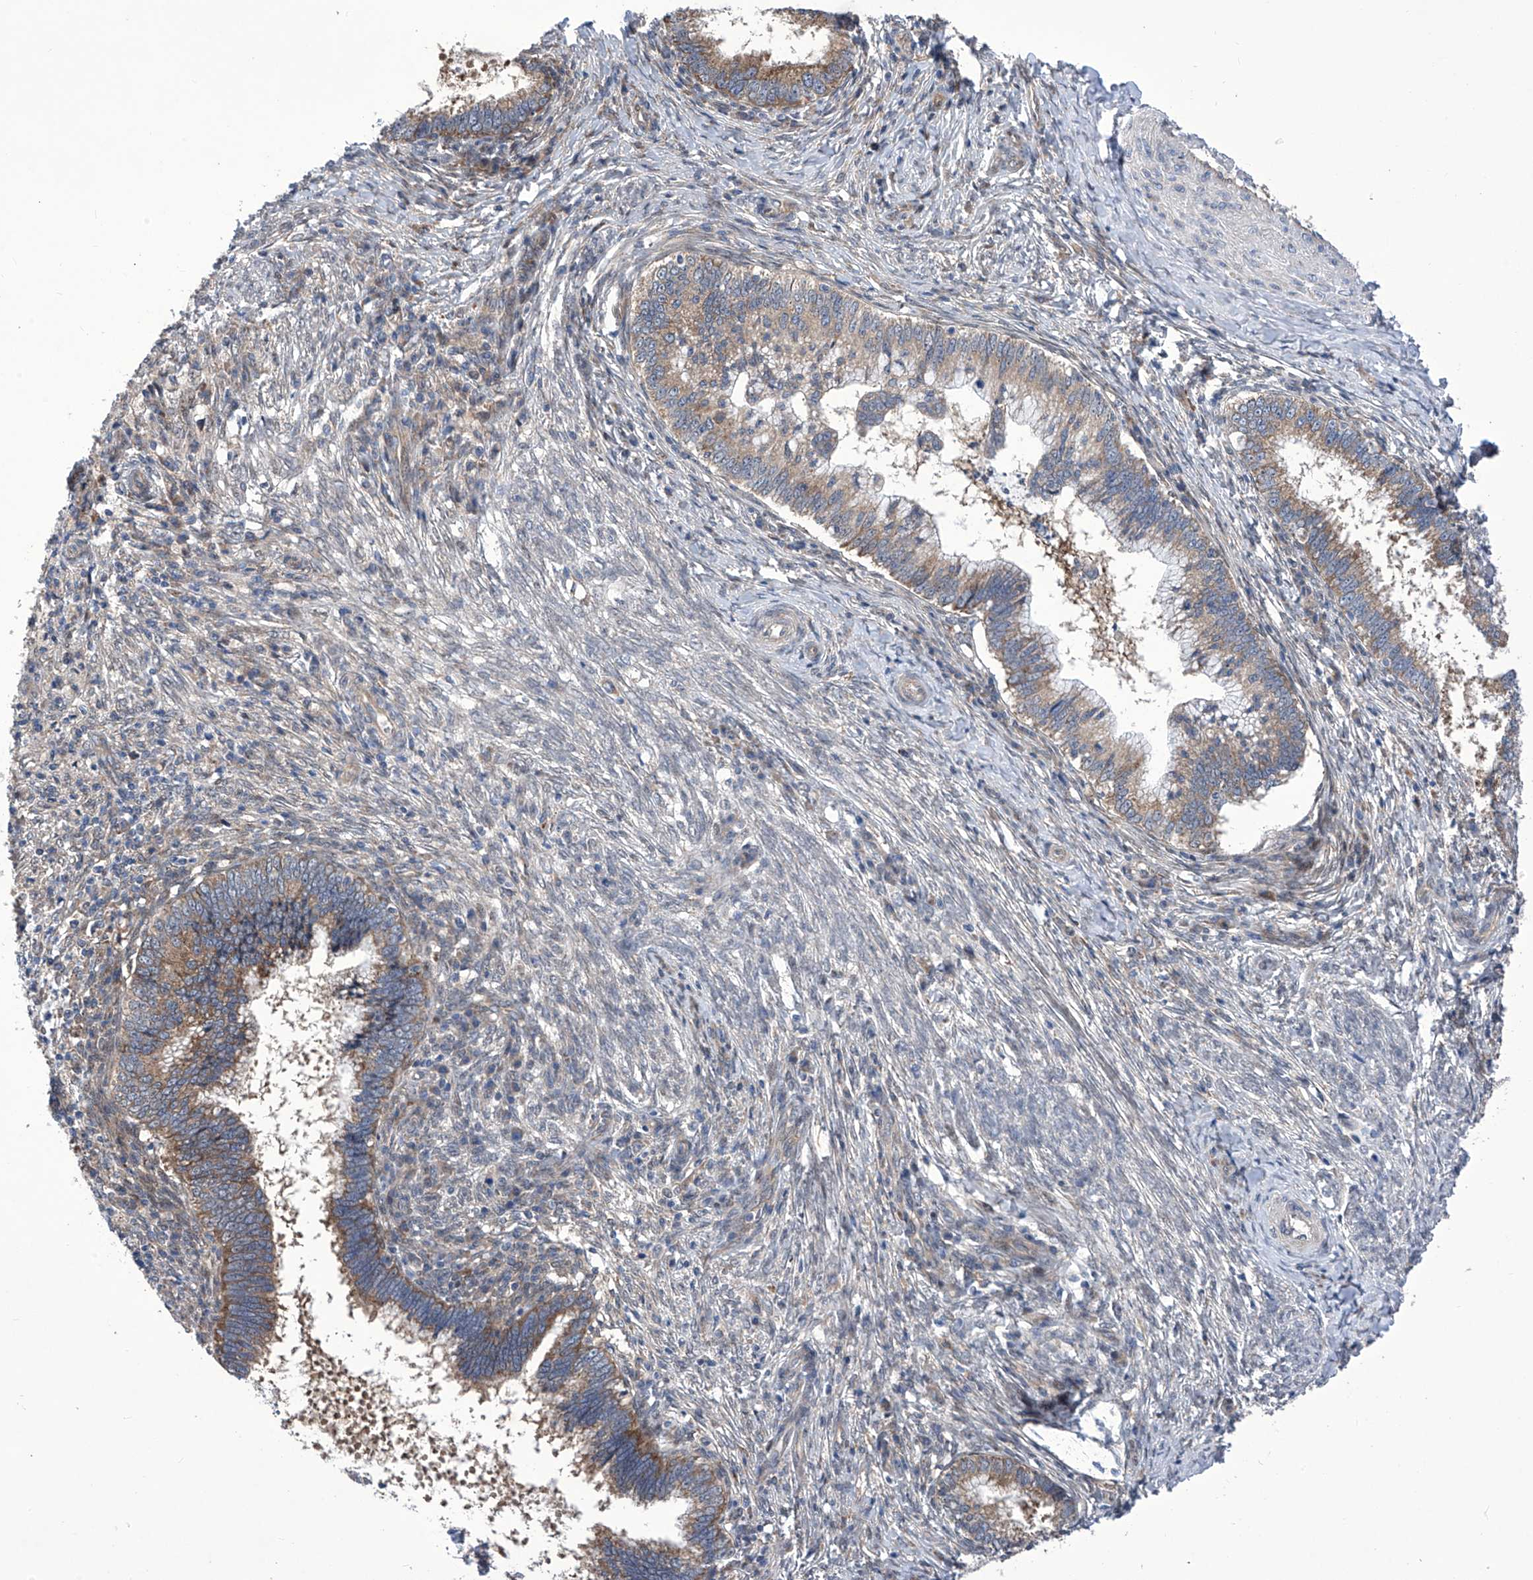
{"staining": {"intensity": "moderate", "quantity": ">75%", "location": "cytoplasmic/membranous"}, "tissue": "cervical cancer", "cell_type": "Tumor cells", "image_type": "cancer", "snomed": [{"axis": "morphology", "description": "Adenocarcinoma, NOS"}, {"axis": "topography", "description": "Cervix"}], "caption": "Cervical adenocarcinoma stained with a brown dye demonstrates moderate cytoplasmic/membranous positive expression in about >75% of tumor cells.", "gene": "KTI12", "patient": {"sex": "female", "age": 36}}